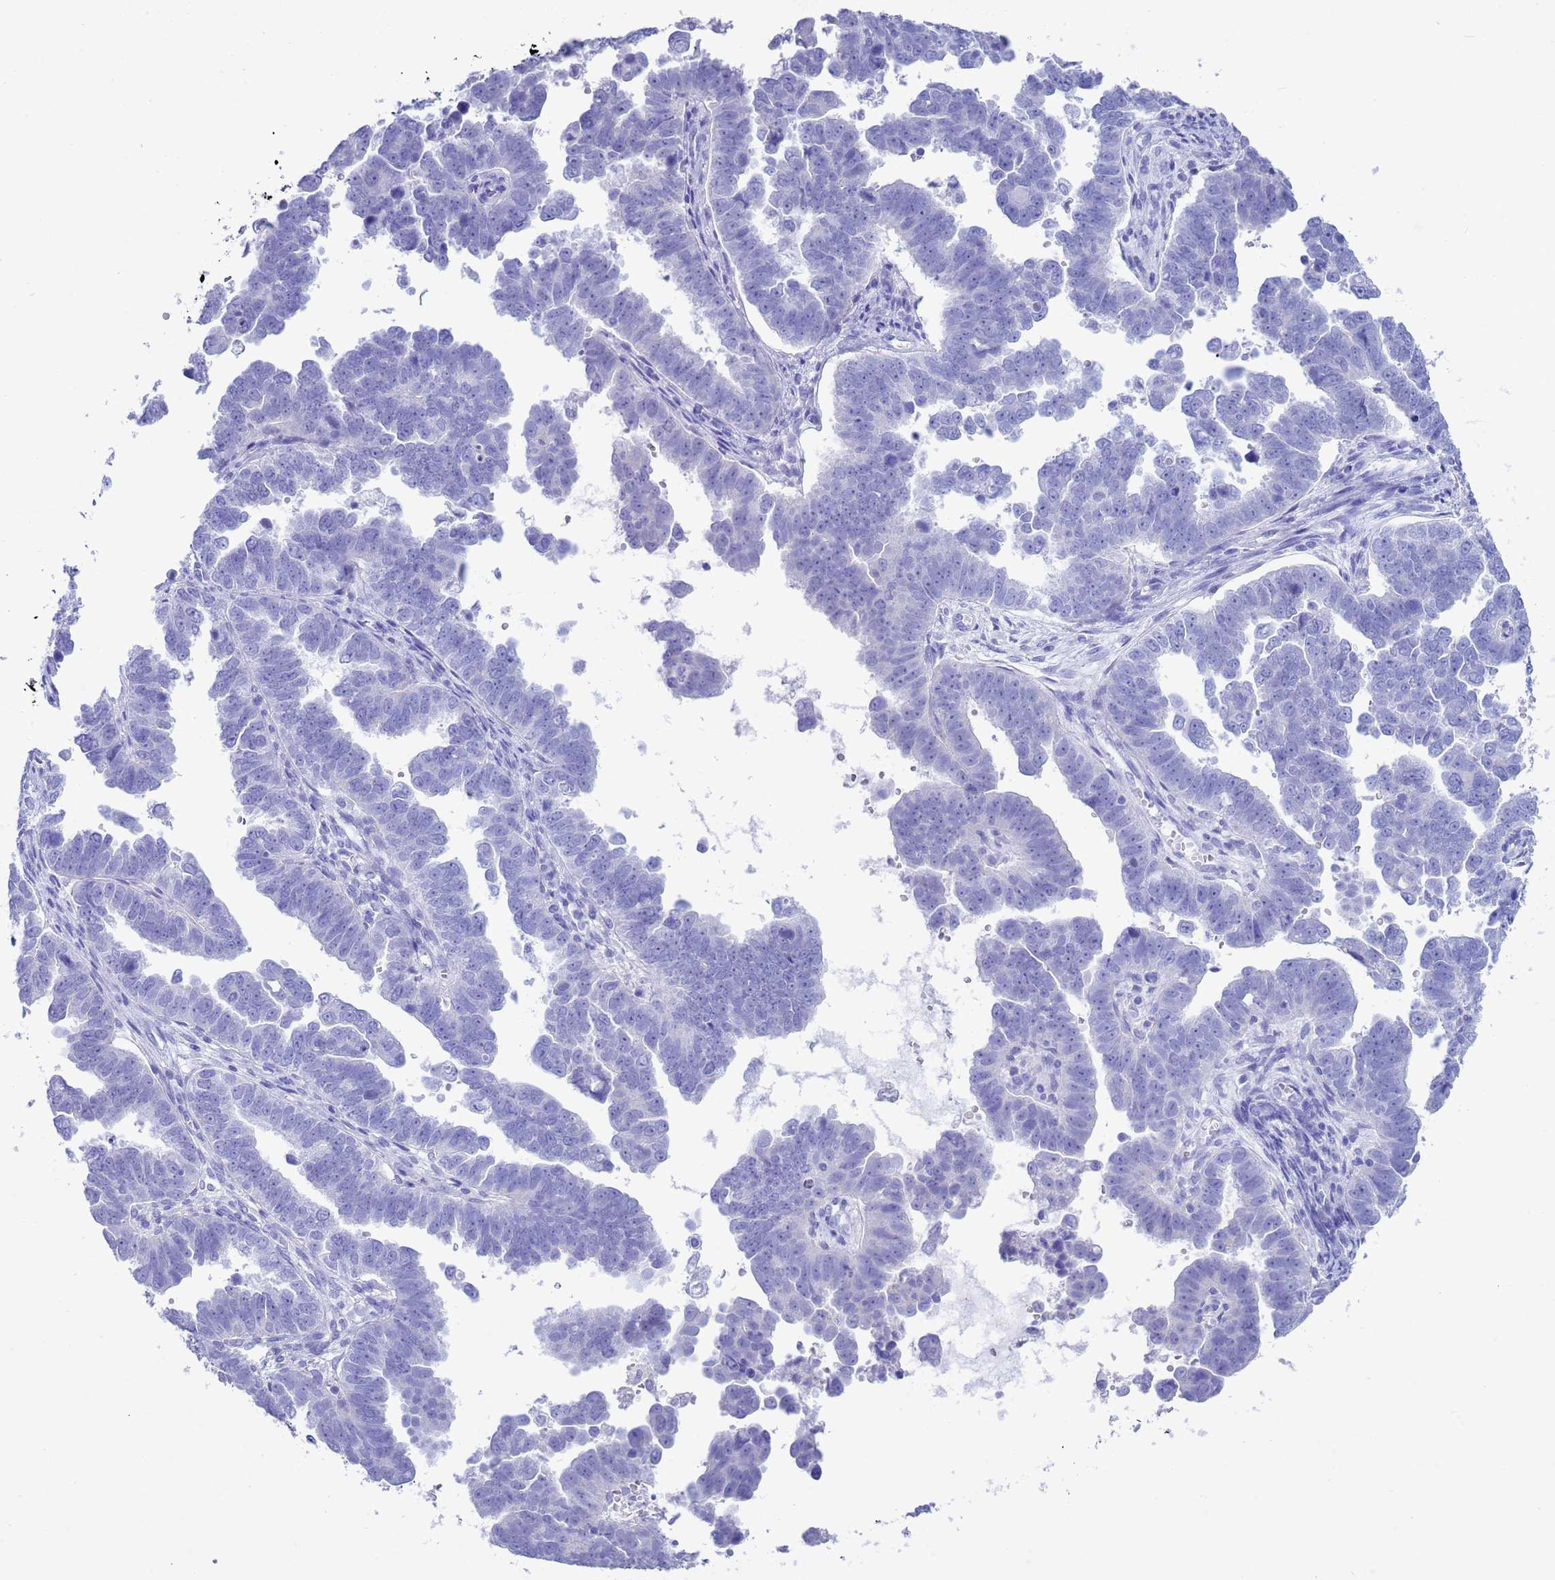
{"staining": {"intensity": "negative", "quantity": "none", "location": "none"}, "tissue": "endometrial cancer", "cell_type": "Tumor cells", "image_type": "cancer", "snomed": [{"axis": "morphology", "description": "Adenocarcinoma, NOS"}, {"axis": "topography", "description": "Endometrium"}], "caption": "This micrograph is of adenocarcinoma (endometrial) stained with immunohistochemistry (IHC) to label a protein in brown with the nuclei are counter-stained blue. There is no positivity in tumor cells.", "gene": "GSTM1", "patient": {"sex": "female", "age": 75}}